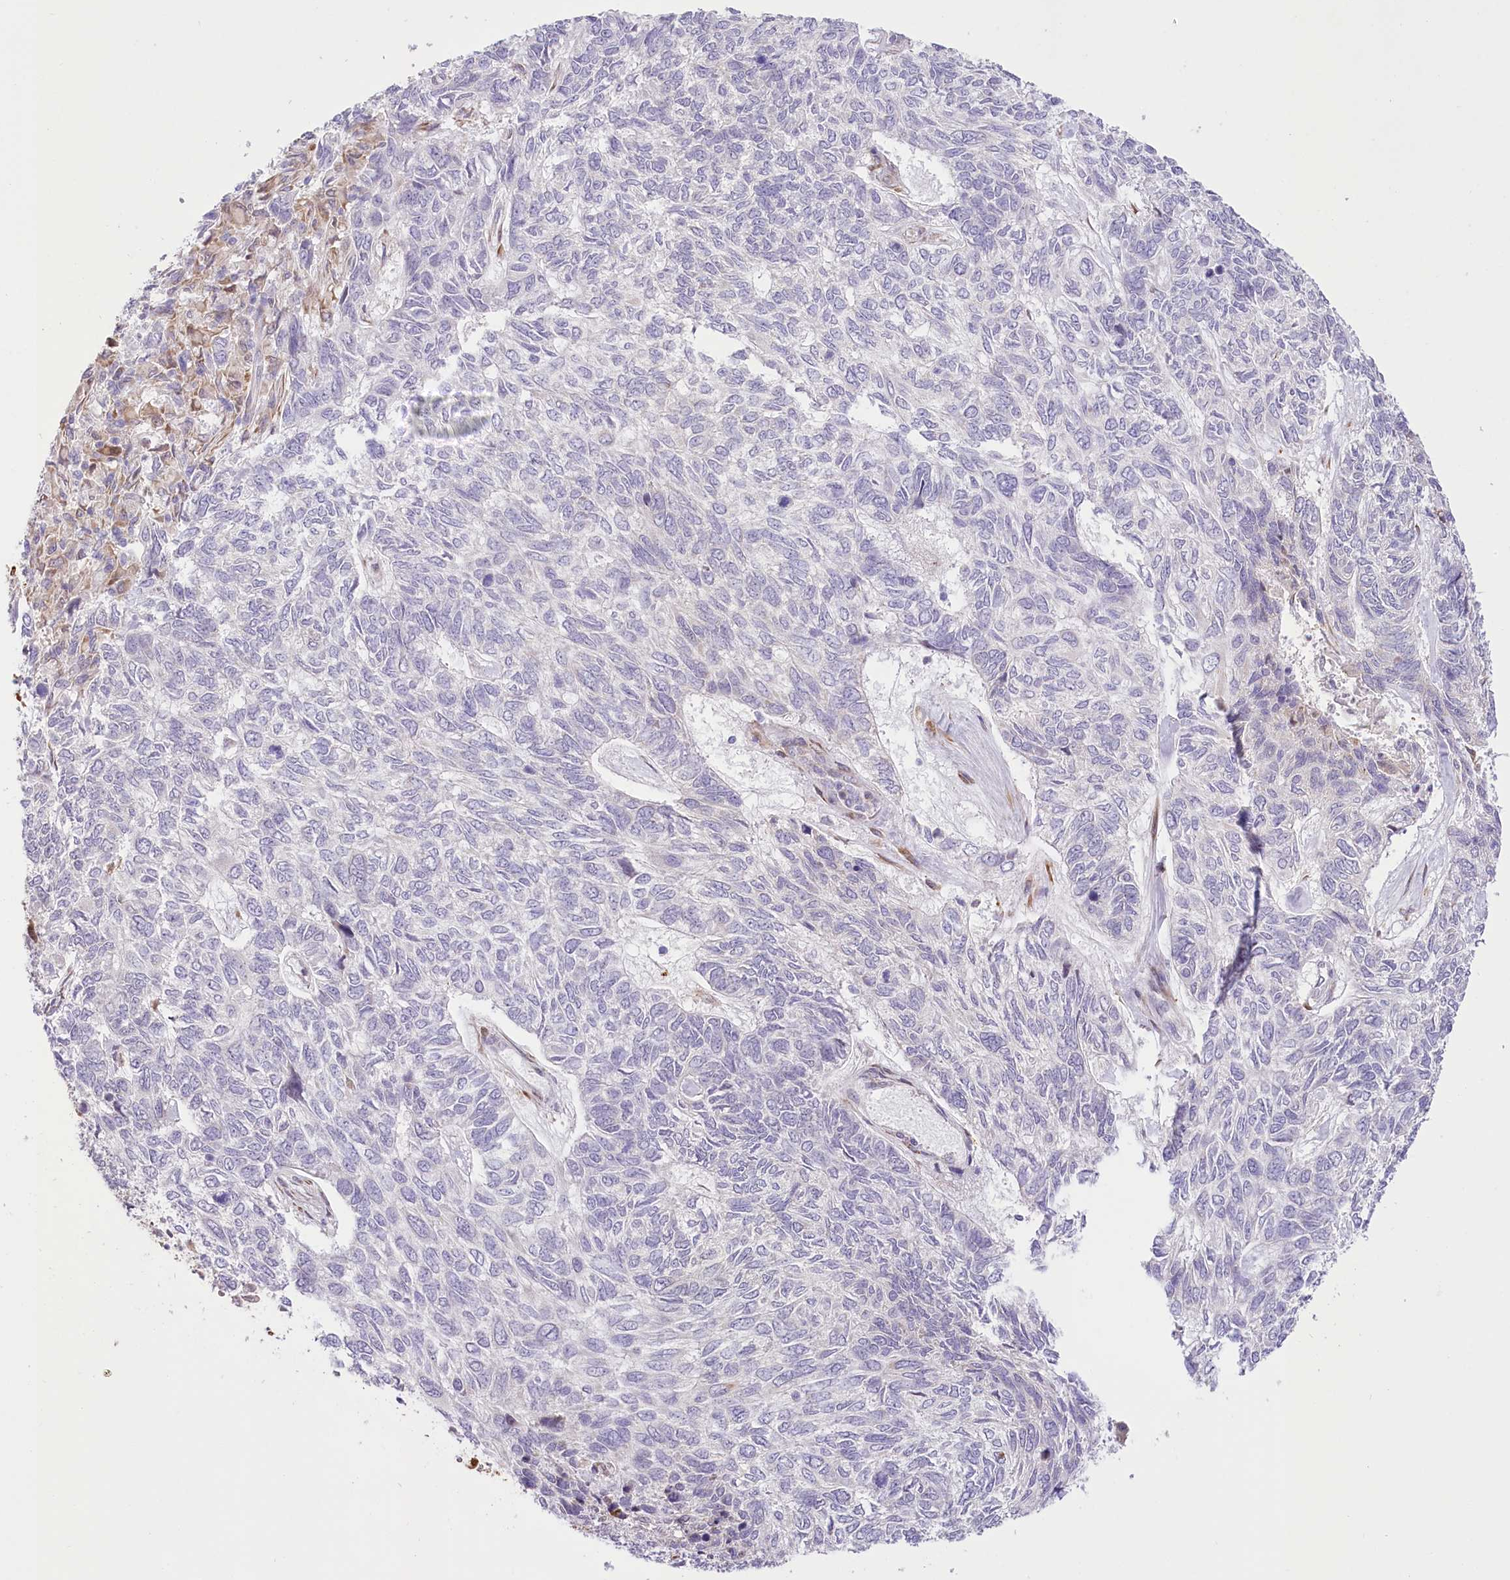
{"staining": {"intensity": "negative", "quantity": "none", "location": "none"}, "tissue": "skin cancer", "cell_type": "Tumor cells", "image_type": "cancer", "snomed": [{"axis": "morphology", "description": "Basal cell carcinoma"}, {"axis": "topography", "description": "Skin"}], "caption": "A high-resolution histopathology image shows IHC staining of skin basal cell carcinoma, which exhibits no significant positivity in tumor cells. (DAB (3,3'-diaminobenzidine) IHC, high magnification).", "gene": "NCKAP5", "patient": {"sex": "female", "age": 65}}